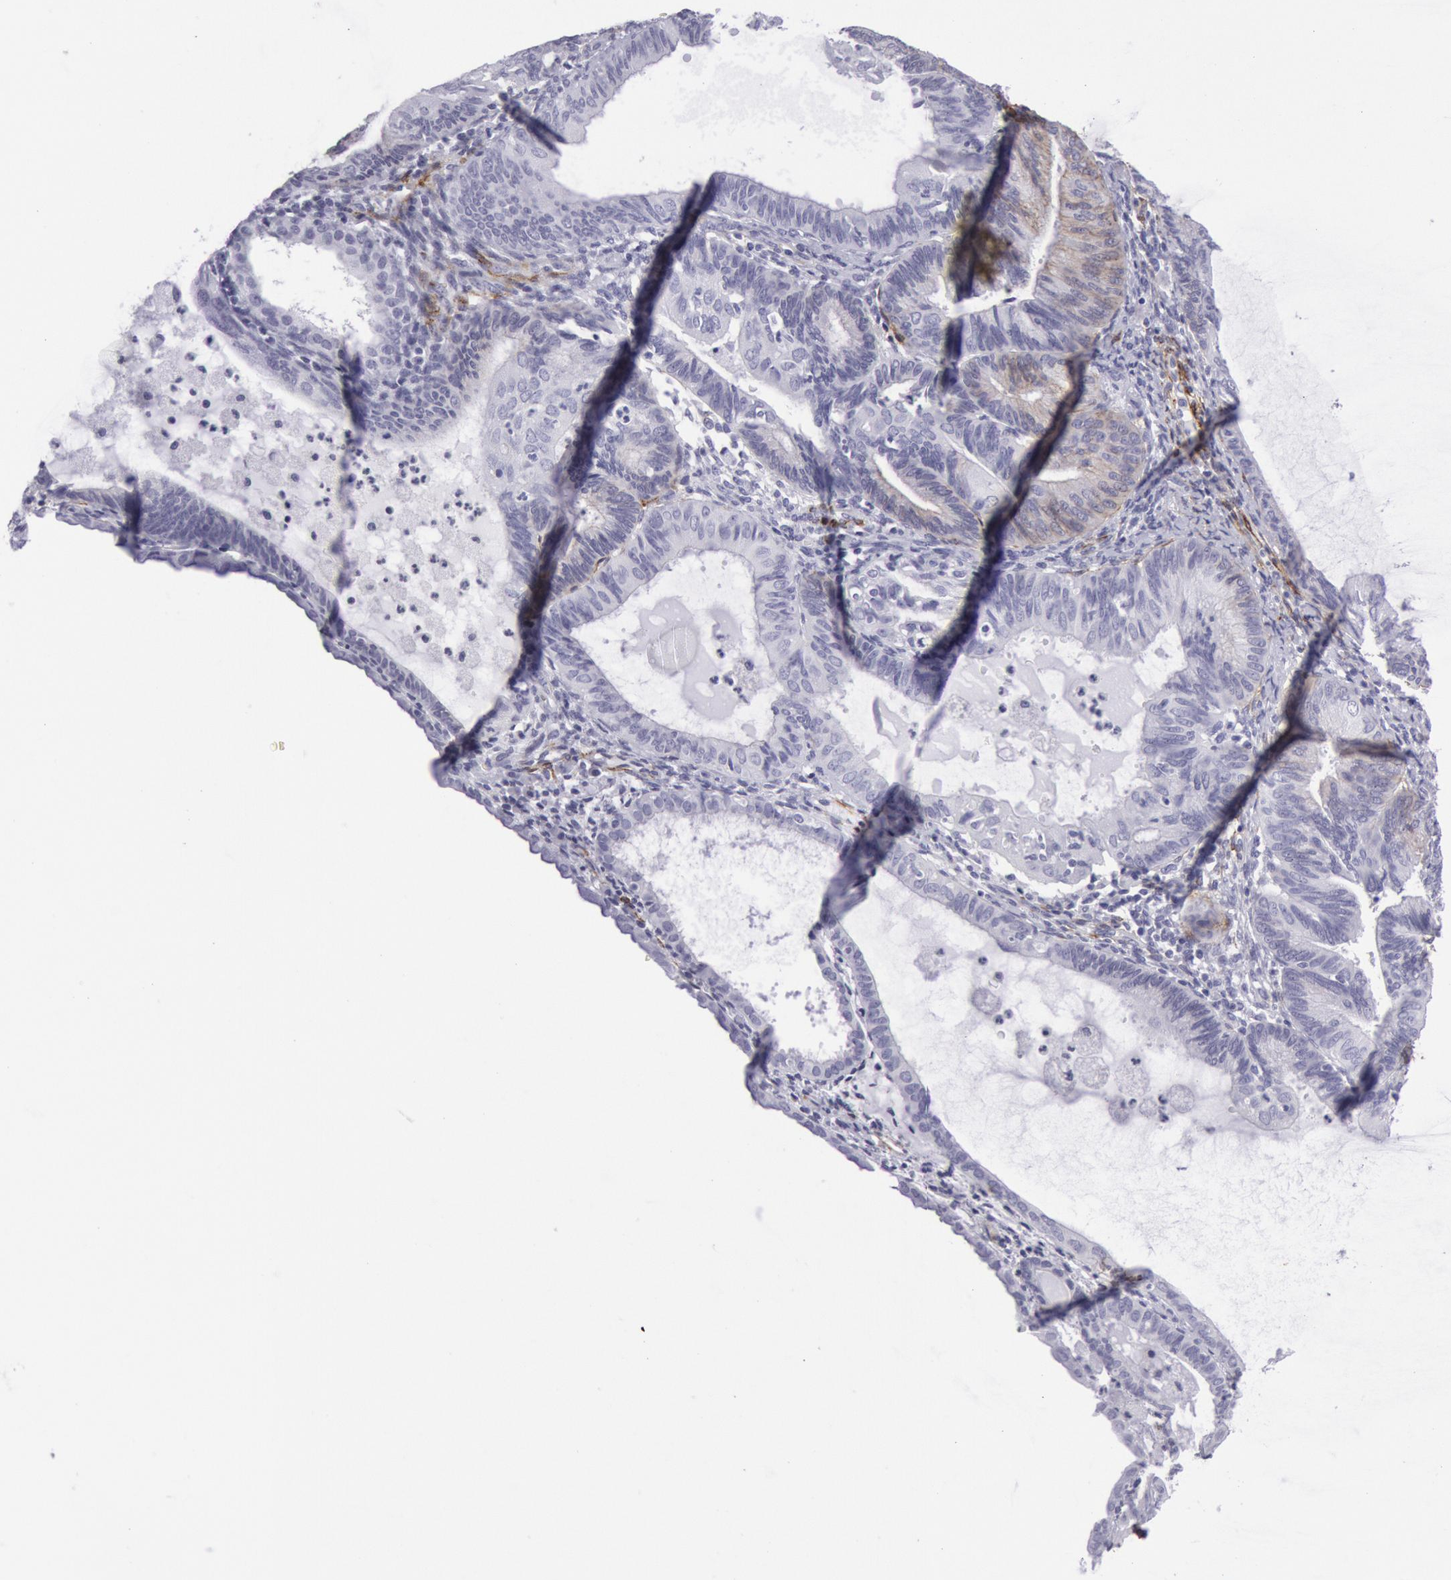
{"staining": {"intensity": "negative", "quantity": "none", "location": "none"}, "tissue": "endometrial cancer", "cell_type": "Tumor cells", "image_type": "cancer", "snomed": [{"axis": "morphology", "description": "Adenocarcinoma, NOS"}, {"axis": "topography", "description": "Endometrium"}], "caption": "IHC of adenocarcinoma (endometrial) reveals no positivity in tumor cells. Brightfield microscopy of immunohistochemistry stained with DAB (brown) and hematoxylin (blue), captured at high magnification.", "gene": "CDH13", "patient": {"sex": "female", "age": 63}}